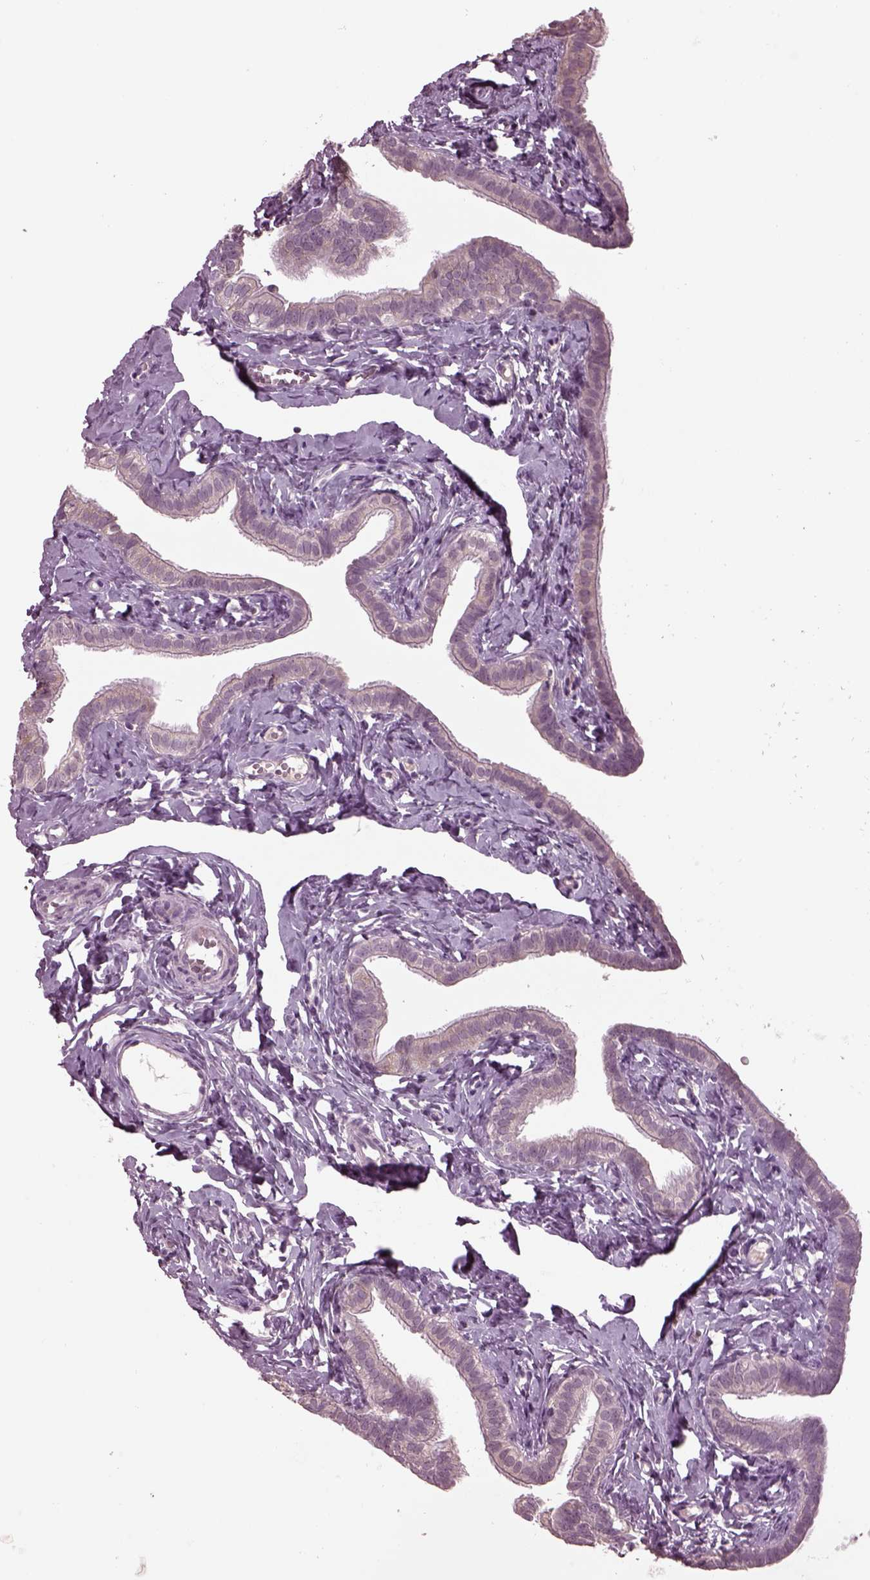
{"staining": {"intensity": "negative", "quantity": "none", "location": "none"}, "tissue": "fallopian tube", "cell_type": "Glandular cells", "image_type": "normal", "snomed": [{"axis": "morphology", "description": "Normal tissue, NOS"}, {"axis": "topography", "description": "Fallopian tube"}], "caption": "Immunohistochemistry (IHC) photomicrograph of normal human fallopian tube stained for a protein (brown), which displays no positivity in glandular cells. Brightfield microscopy of immunohistochemistry (IHC) stained with DAB (3,3'-diaminobenzidine) (brown) and hematoxylin (blue), captured at high magnification.", "gene": "CLCN4", "patient": {"sex": "female", "age": 41}}